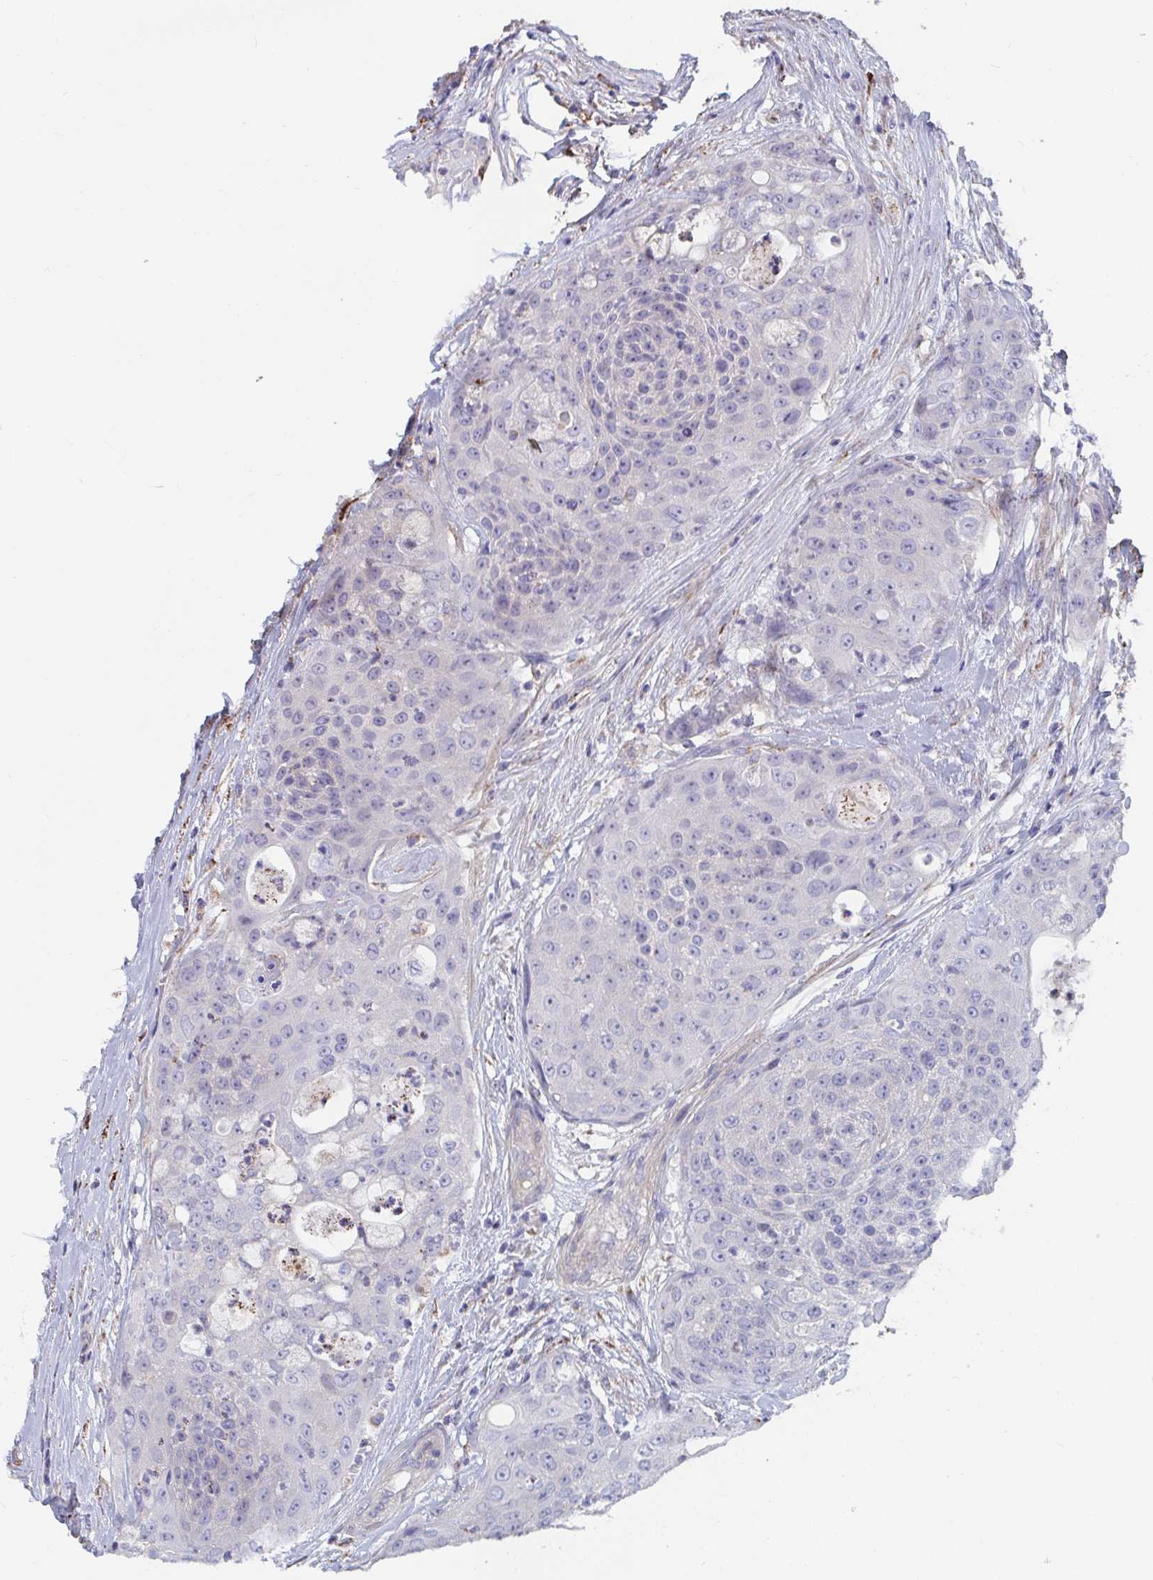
{"staining": {"intensity": "negative", "quantity": "none", "location": "none"}, "tissue": "urothelial cancer", "cell_type": "Tumor cells", "image_type": "cancer", "snomed": [{"axis": "morphology", "description": "Urothelial carcinoma, High grade"}, {"axis": "topography", "description": "Urinary bladder"}], "caption": "Urothelial cancer was stained to show a protein in brown. There is no significant staining in tumor cells.", "gene": "FAM156B", "patient": {"sex": "female", "age": 63}}